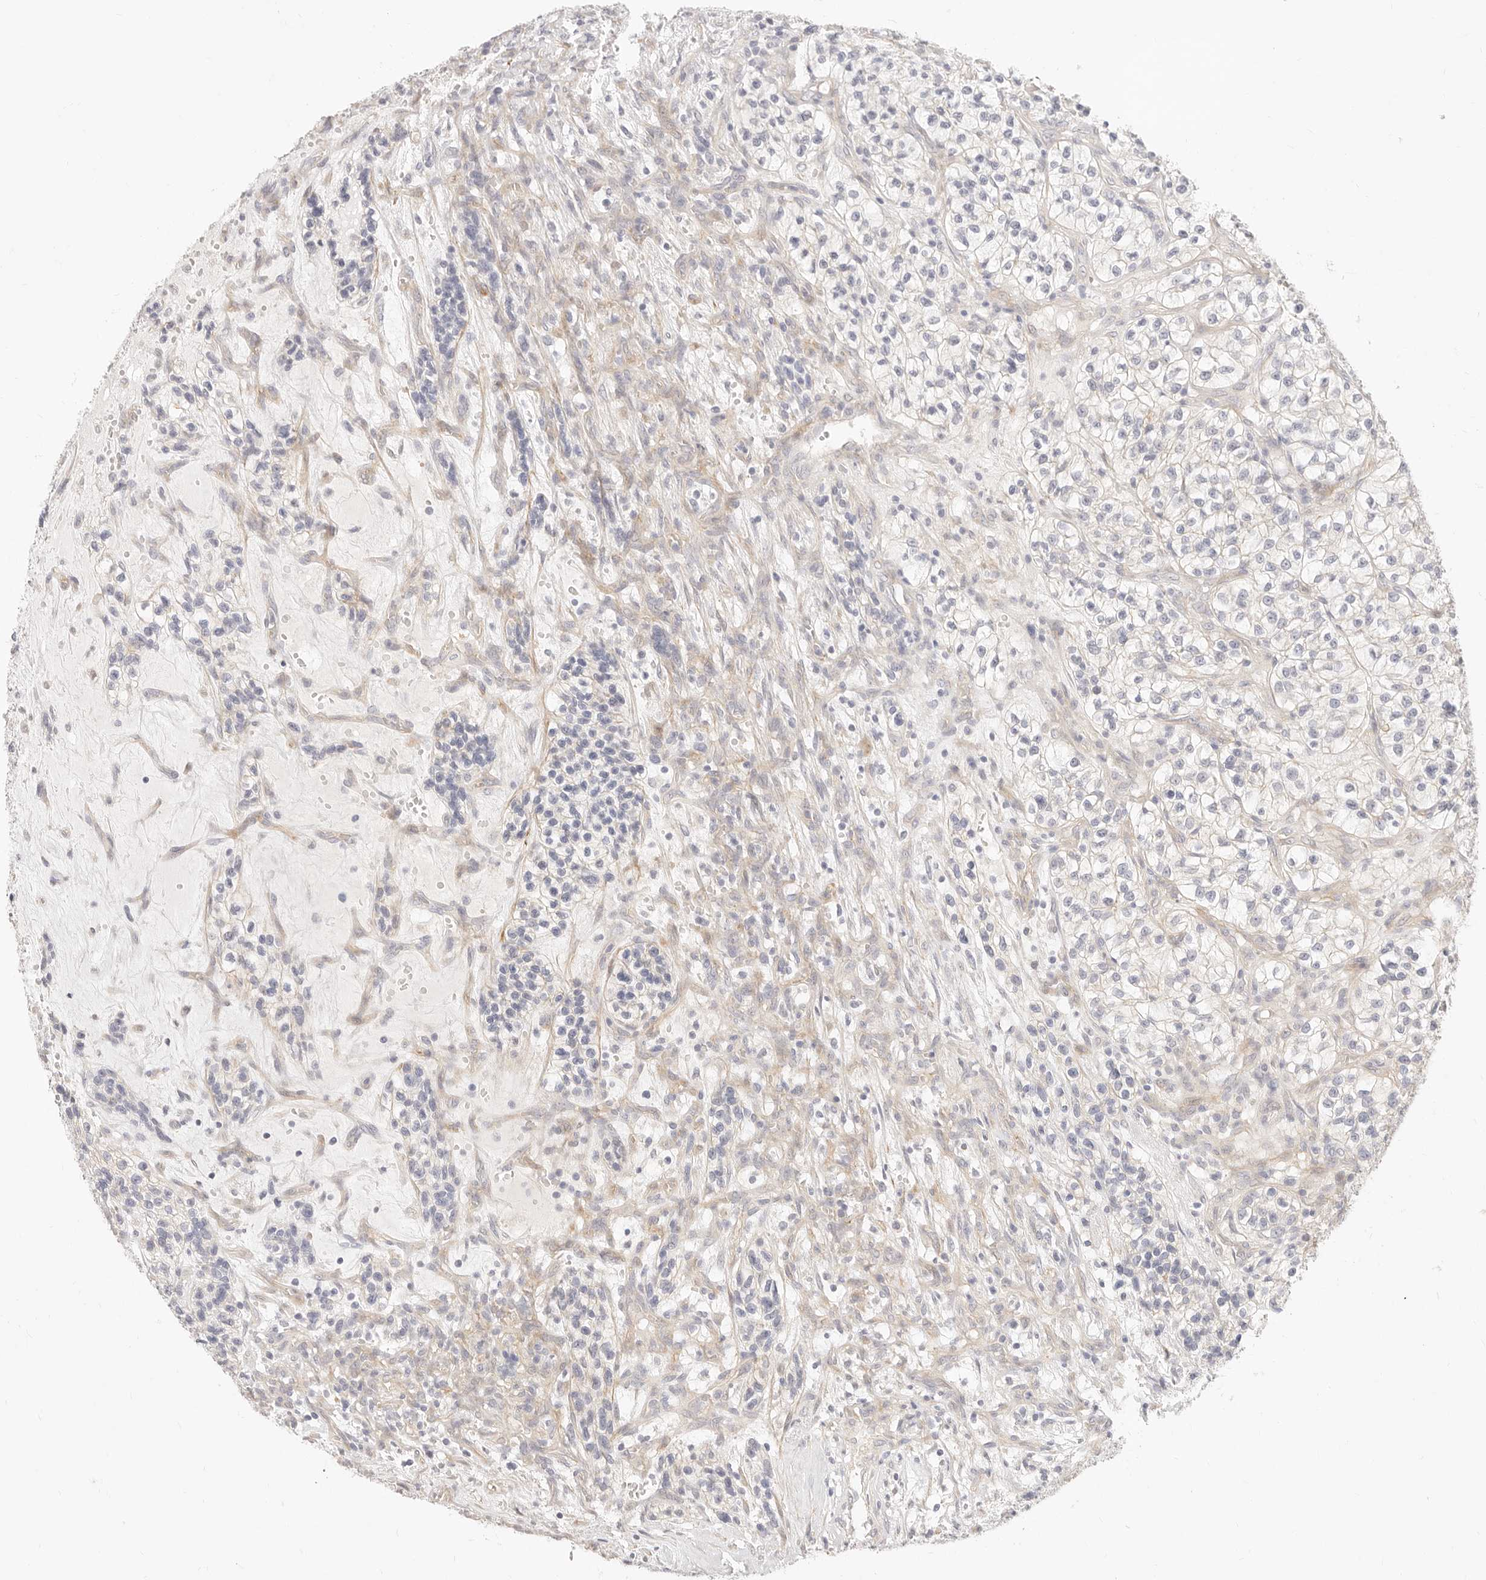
{"staining": {"intensity": "negative", "quantity": "none", "location": "none"}, "tissue": "renal cancer", "cell_type": "Tumor cells", "image_type": "cancer", "snomed": [{"axis": "morphology", "description": "Adenocarcinoma, NOS"}, {"axis": "topography", "description": "Kidney"}], "caption": "A micrograph of human renal cancer is negative for staining in tumor cells.", "gene": "UBXN10", "patient": {"sex": "female", "age": 57}}